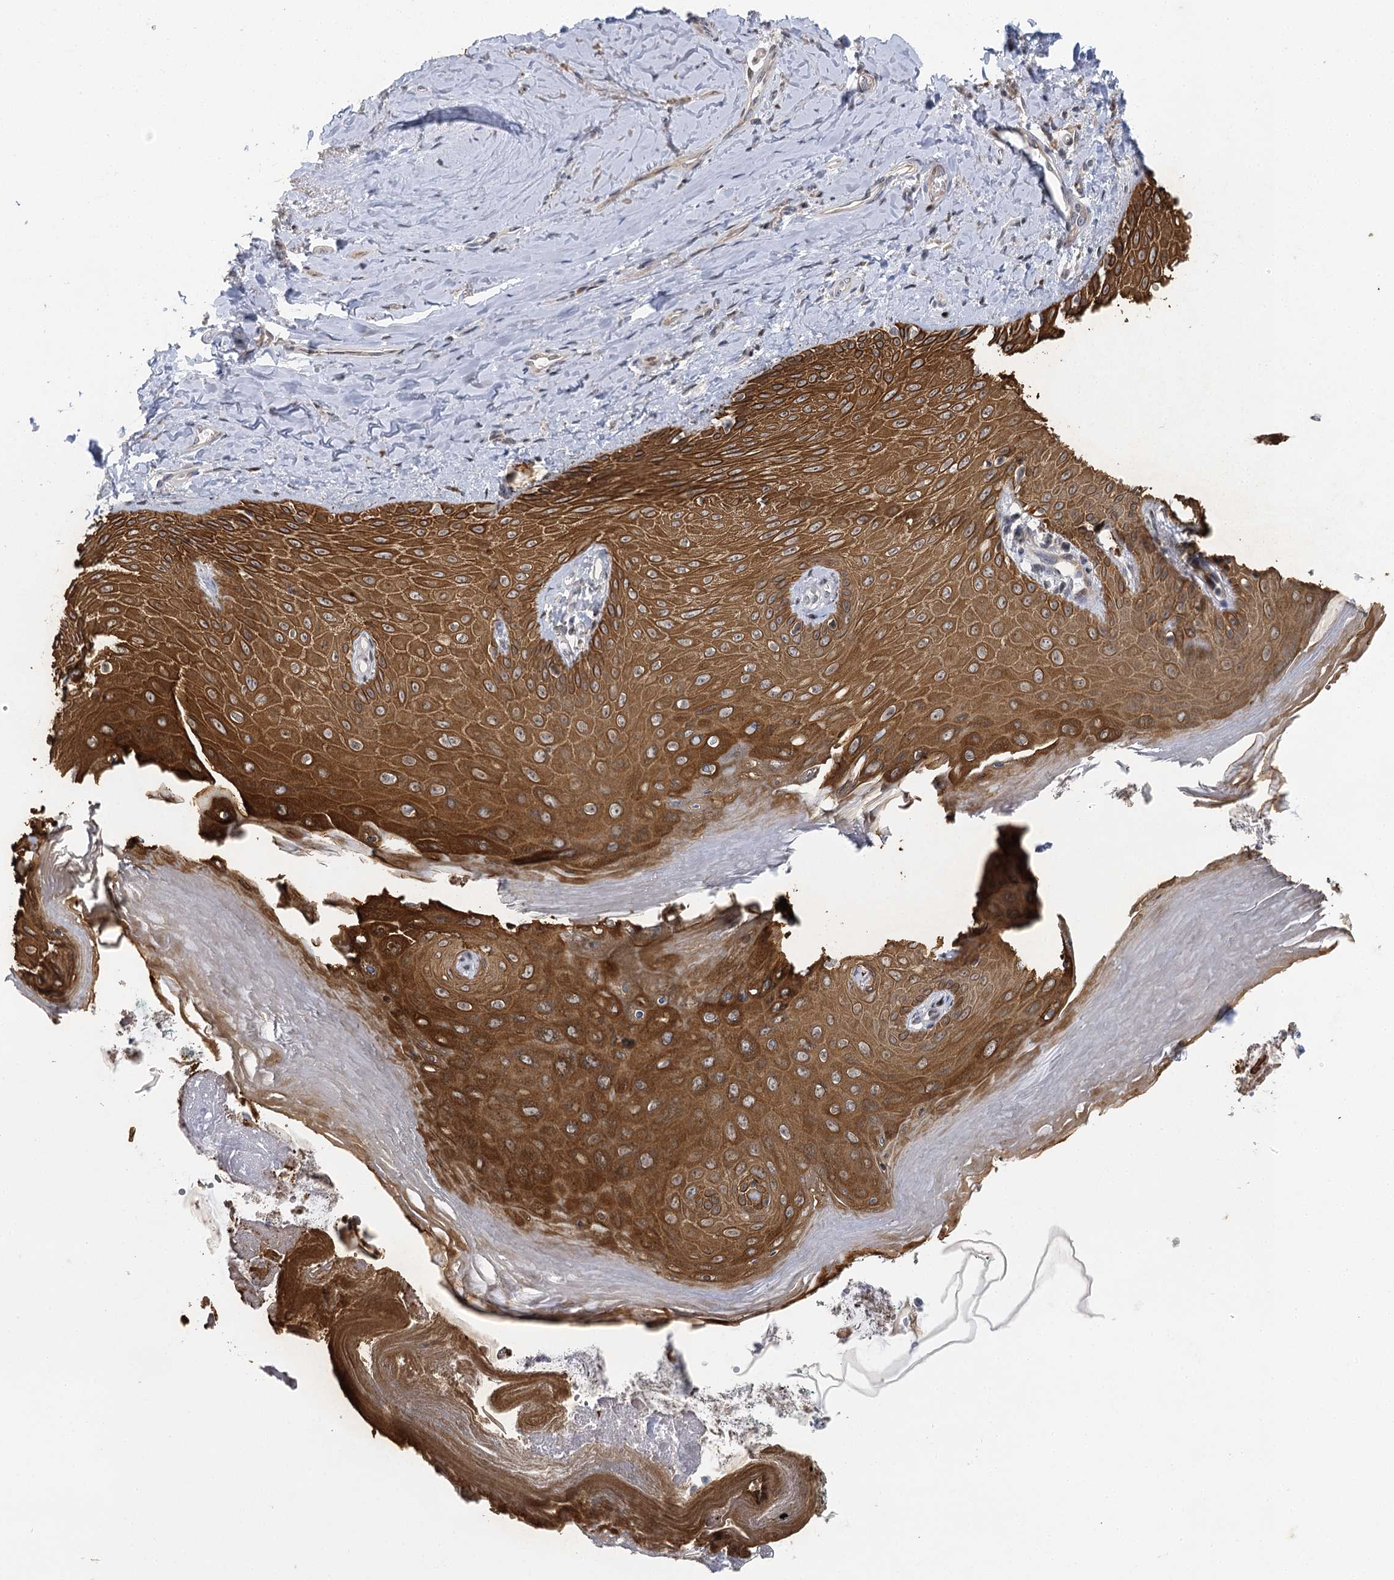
{"staining": {"intensity": "strong", "quantity": ">75%", "location": "cytoplasmic/membranous"}, "tissue": "skin", "cell_type": "Epidermal cells", "image_type": "normal", "snomed": [{"axis": "morphology", "description": "Normal tissue, NOS"}, {"axis": "topography", "description": "Anal"}], "caption": "Immunohistochemical staining of unremarkable skin displays high levels of strong cytoplasmic/membranous positivity in approximately >75% of epidermal cells. The staining was performed using DAB to visualize the protein expression in brown, while the nuclei were stained in blue with hematoxylin (Magnification: 20x).", "gene": "IL11RA", "patient": {"sex": "male", "age": 78}}